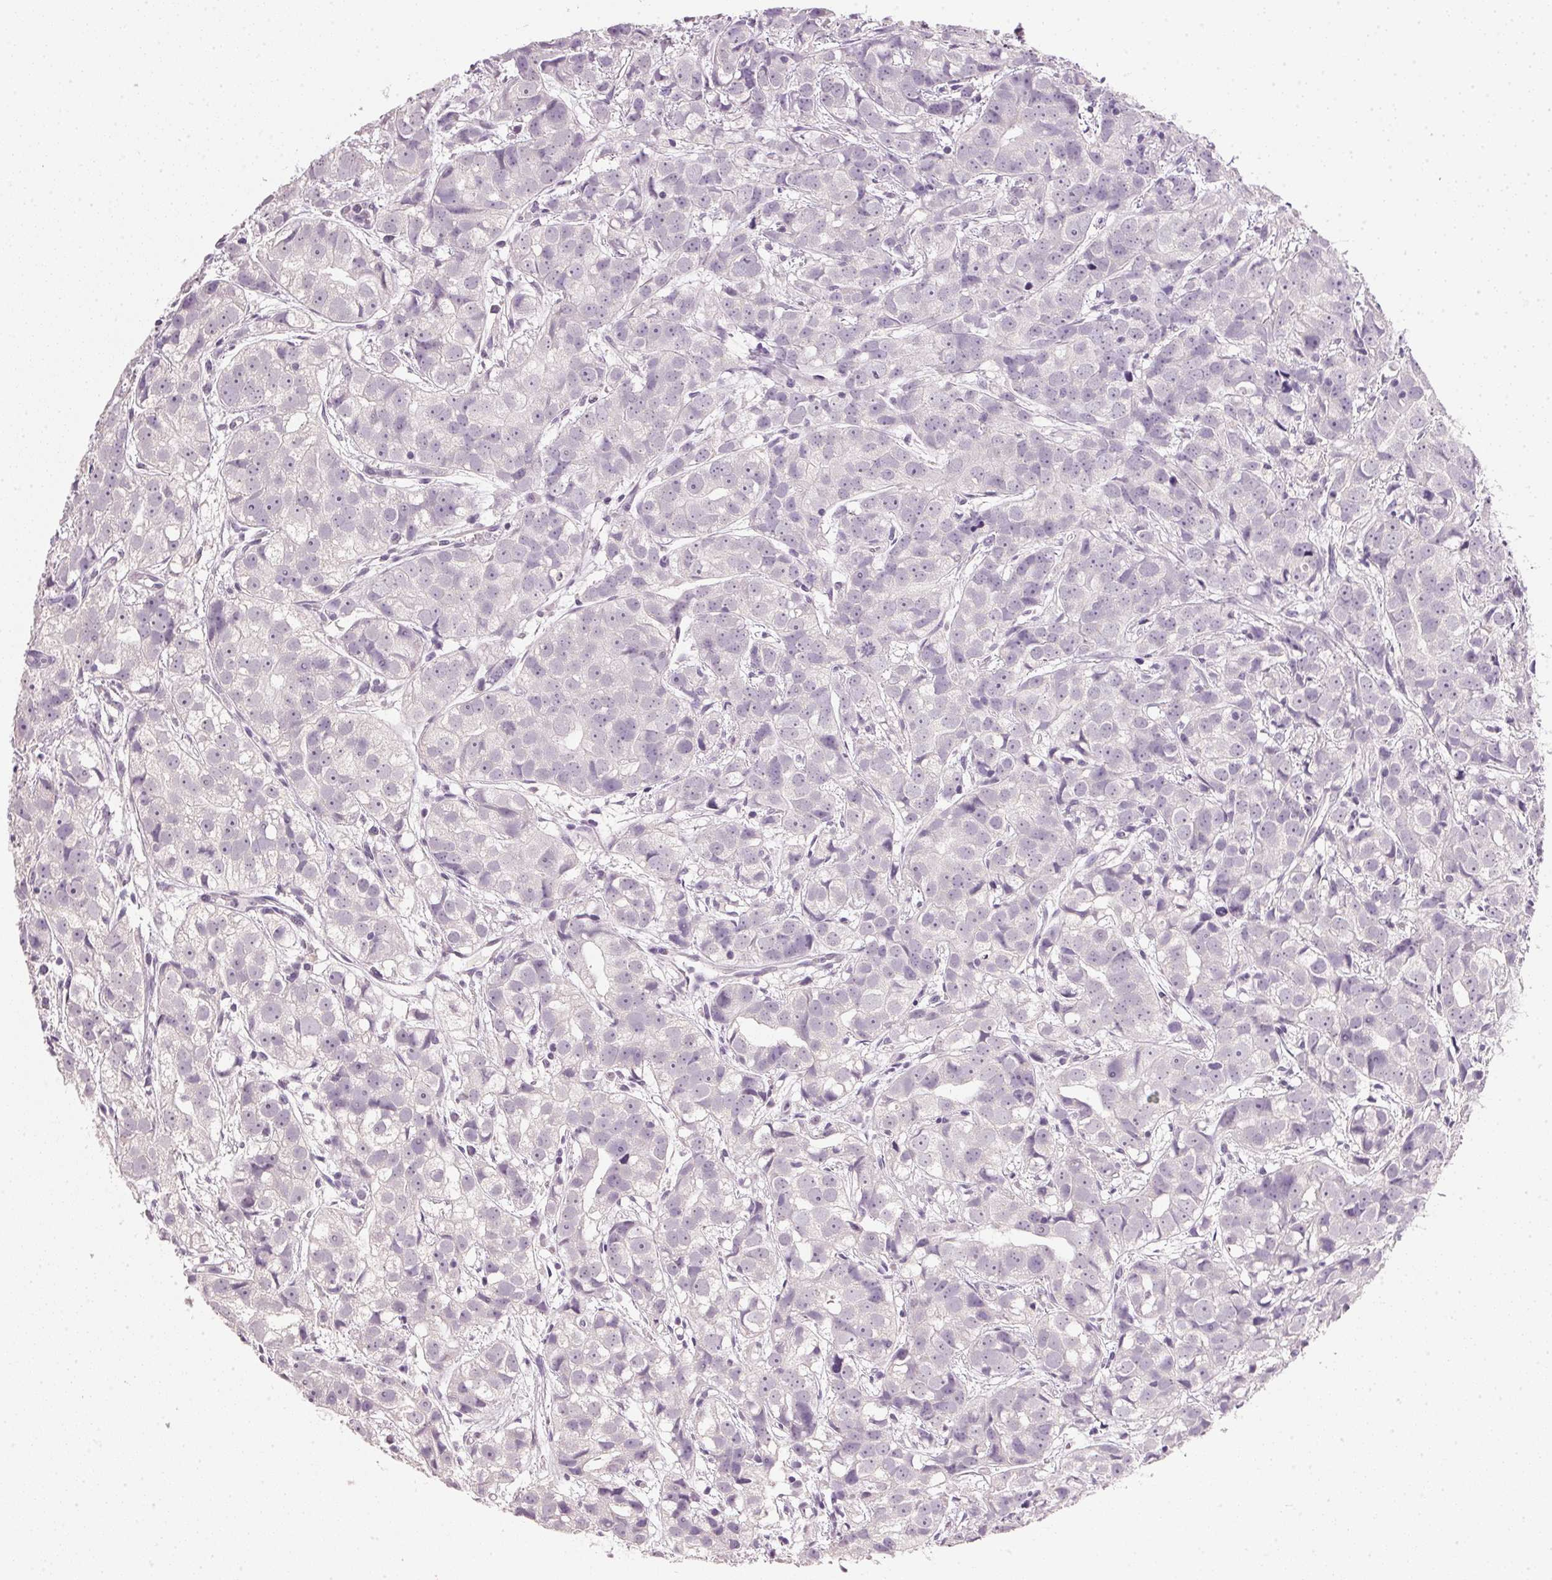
{"staining": {"intensity": "negative", "quantity": "none", "location": "none"}, "tissue": "prostate cancer", "cell_type": "Tumor cells", "image_type": "cancer", "snomed": [{"axis": "morphology", "description": "Adenocarcinoma, High grade"}, {"axis": "topography", "description": "Prostate"}], "caption": "Immunohistochemical staining of prostate cancer displays no significant staining in tumor cells.", "gene": "IGFBP1", "patient": {"sex": "male", "age": 68}}